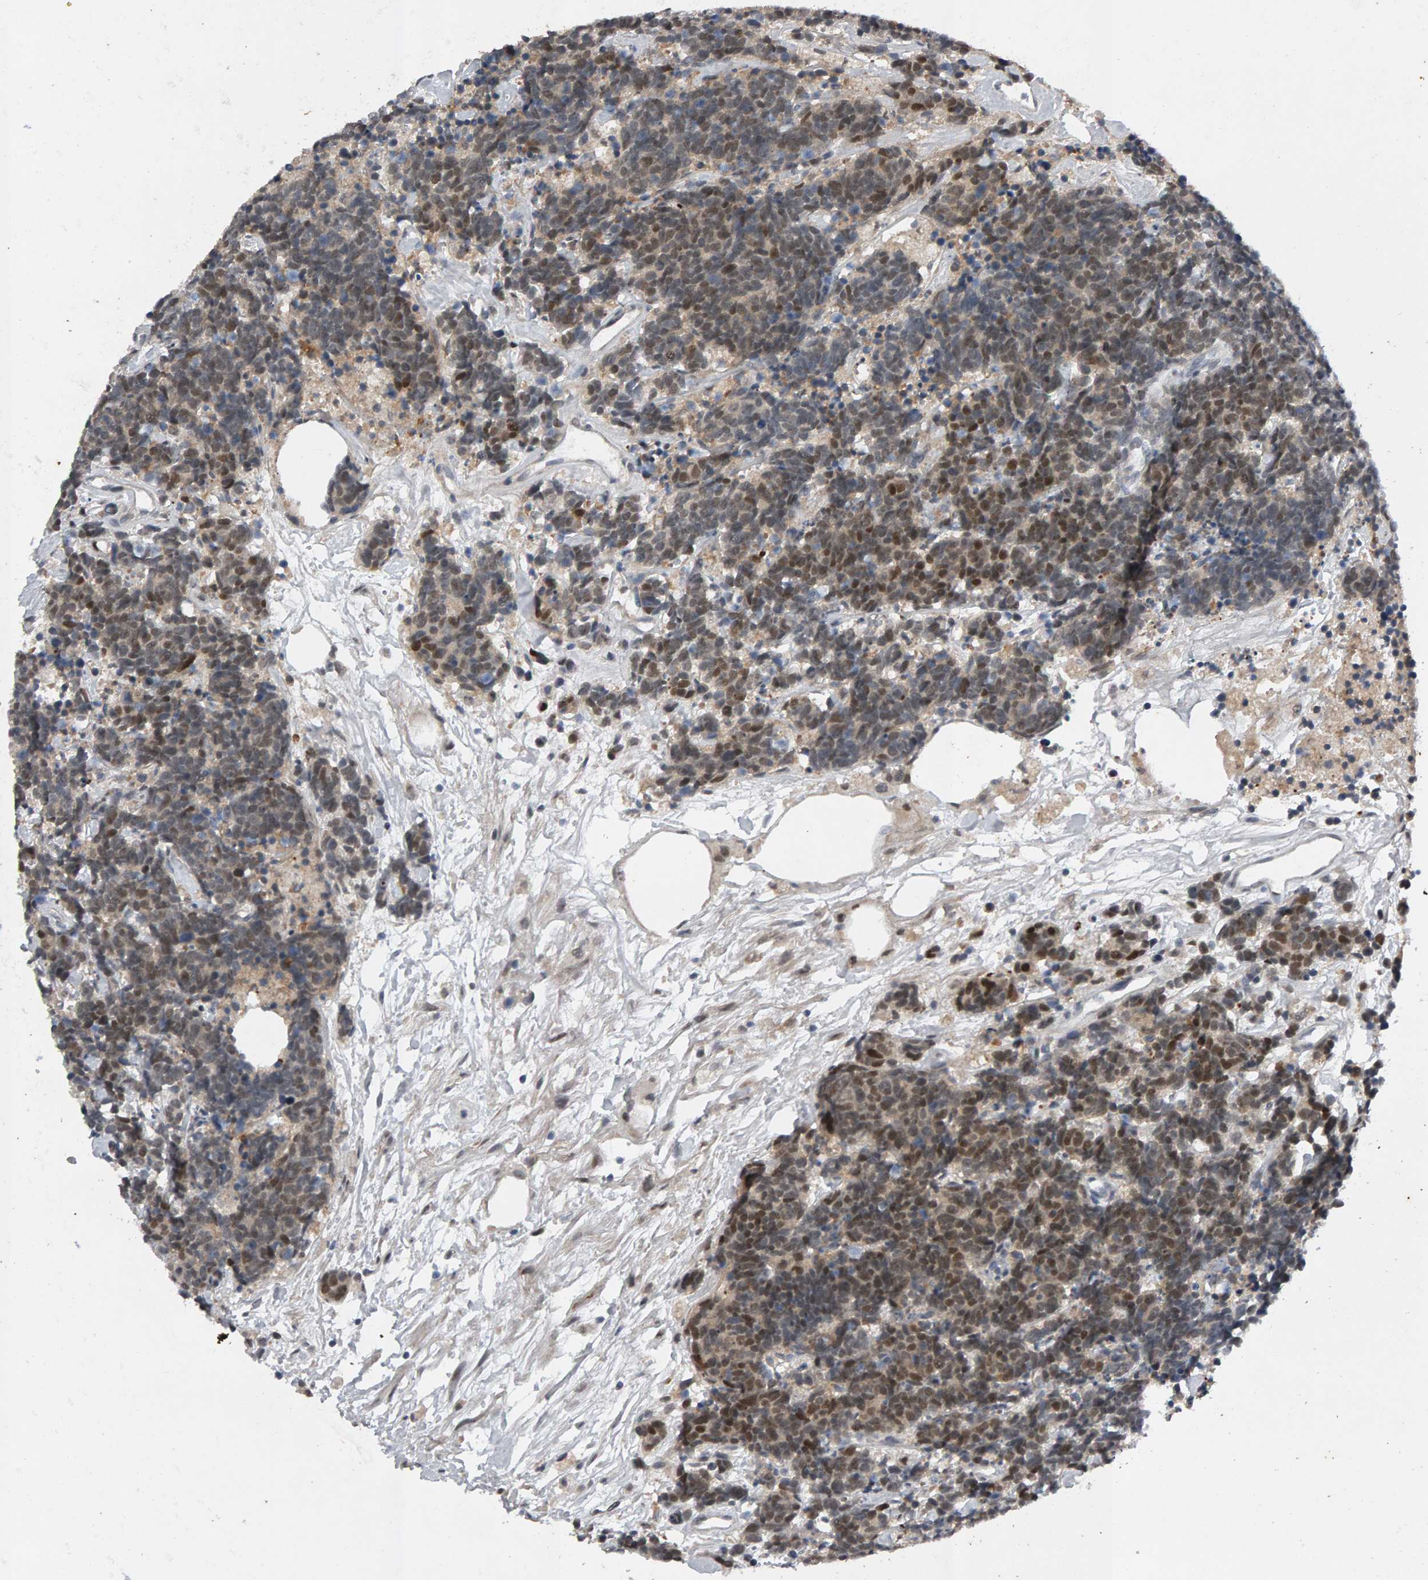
{"staining": {"intensity": "weak", "quantity": ">75%", "location": "nuclear"}, "tissue": "carcinoid", "cell_type": "Tumor cells", "image_type": "cancer", "snomed": [{"axis": "morphology", "description": "Carcinoma, NOS"}, {"axis": "morphology", "description": "Carcinoid, malignant, NOS"}, {"axis": "topography", "description": "Urinary bladder"}], "caption": "The micrograph displays a brown stain indicating the presence of a protein in the nuclear of tumor cells in malignant carcinoid.", "gene": "IPO8", "patient": {"sex": "male", "age": 57}}